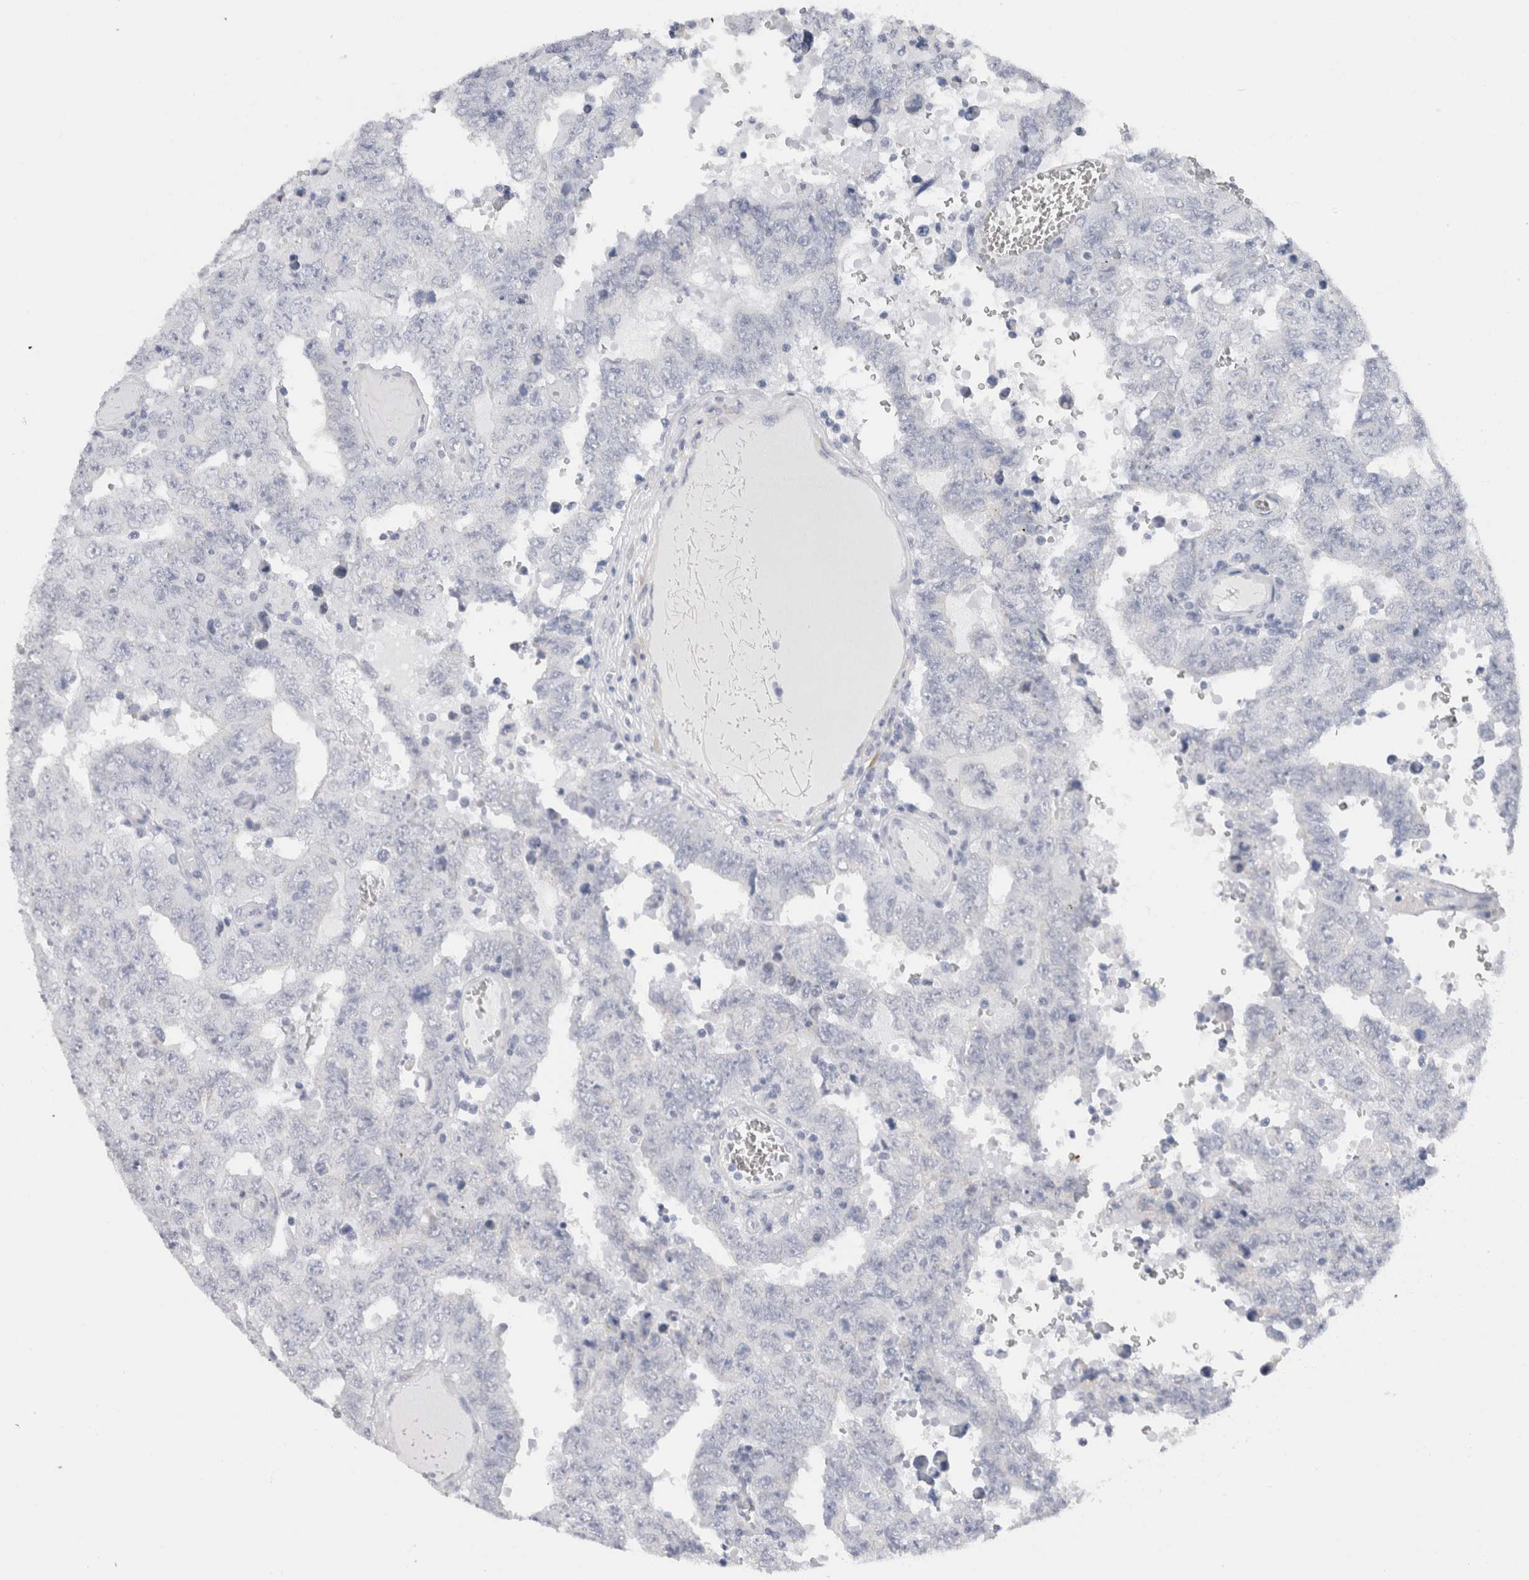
{"staining": {"intensity": "negative", "quantity": "none", "location": "none"}, "tissue": "testis cancer", "cell_type": "Tumor cells", "image_type": "cancer", "snomed": [{"axis": "morphology", "description": "Carcinoma, Embryonal, NOS"}, {"axis": "topography", "description": "Testis"}], "caption": "An immunohistochemistry (IHC) photomicrograph of embryonal carcinoma (testis) is shown. There is no staining in tumor cells of embryonal carcinoma (testis).", "gene": "C9orf50", "patient": {"sex": "male", "age": 26}}